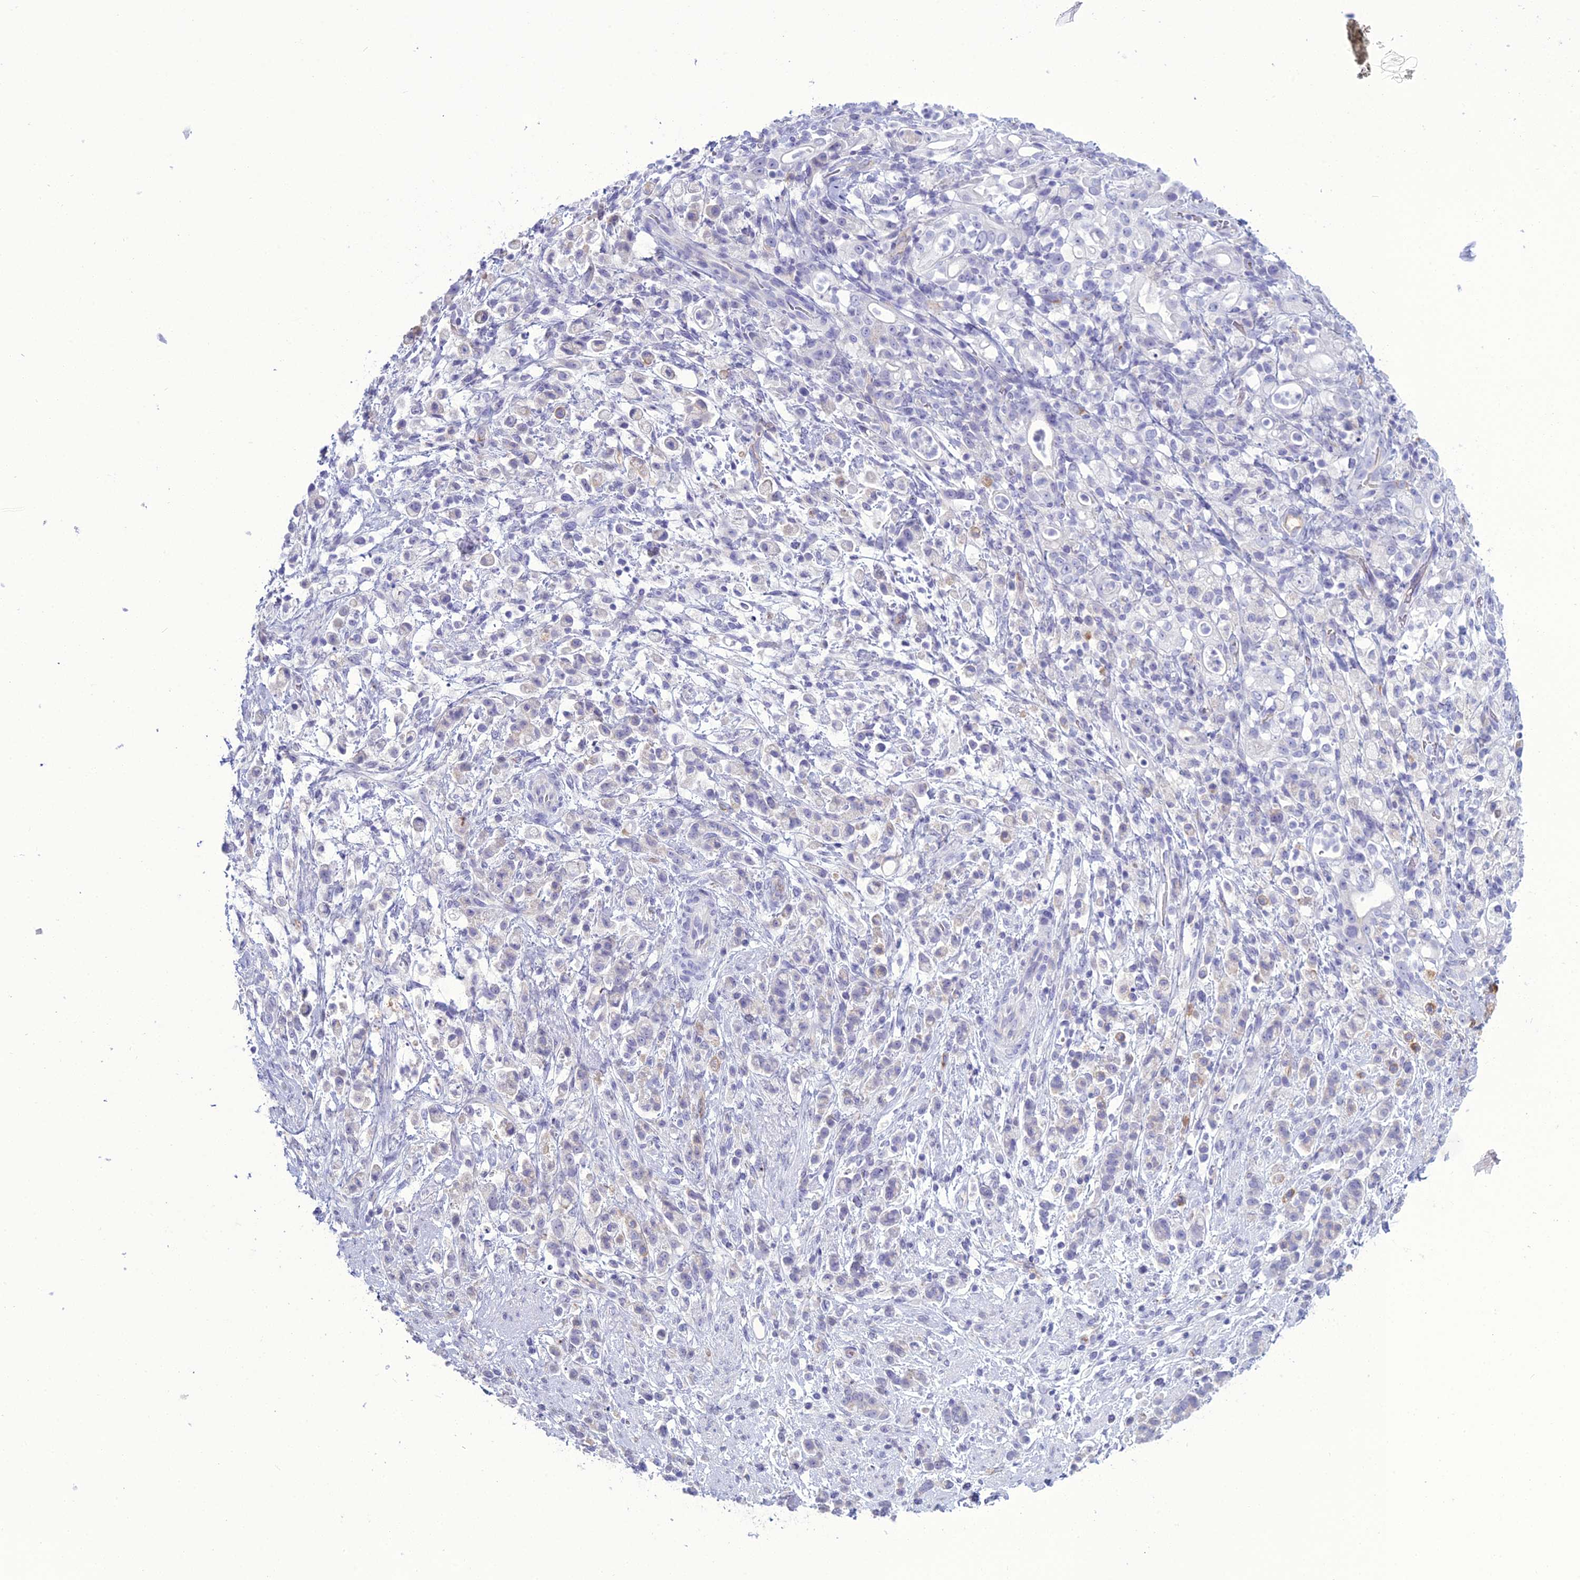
{"staining": {"intensity": "negative", "quantity": "none", "location": "none"}, "tissue": "stomach cancer", "cell_type": "Tumor cells", "image_type": "cancer", "snomed": [{"axis": "morphology", "description": "Adenocarcinoma, NOS"}, {"axis": "topography", "description": "Stomach"}], "caption": "Tumor cells are negative for brown protein staining in stomach cancer.", "gene": "ACE", "patient": {"sex": "female", "age": 60}}